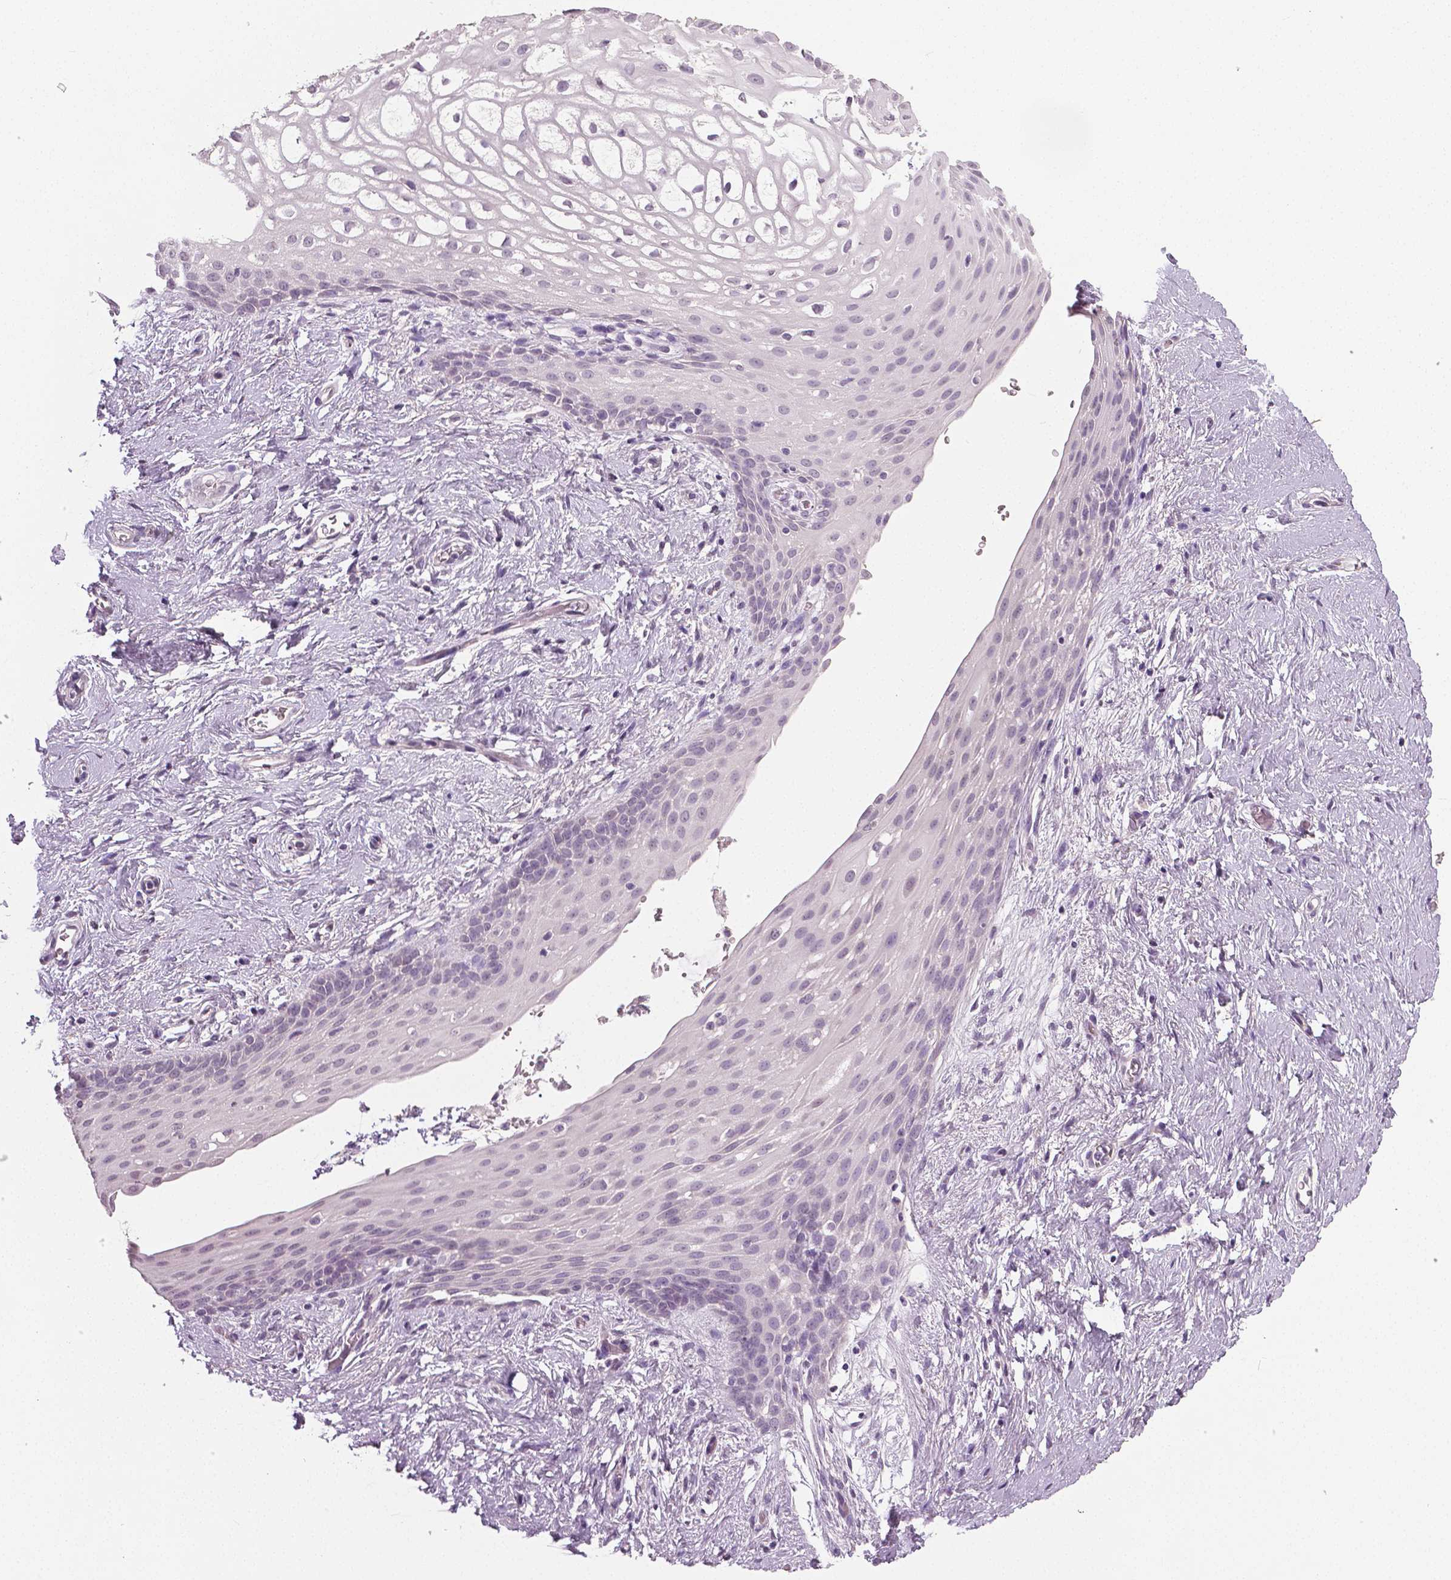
{"staining": {"intensity": "negative", "quantity": "none", "location": "none"}, "tissue": "skin", "cell_type": "Epidermal cells", "image_type": "normal", "snomed": [{"axis": "morphology", "description": "Normal tissue, NOS"}, {"axis": "topography", "description": "Anal"}], "caption": "Image shows no protein expression in epidermal cells of normal skin.", "gene": "NECAB1", "patient": {"sex": "female", "age": 46}}